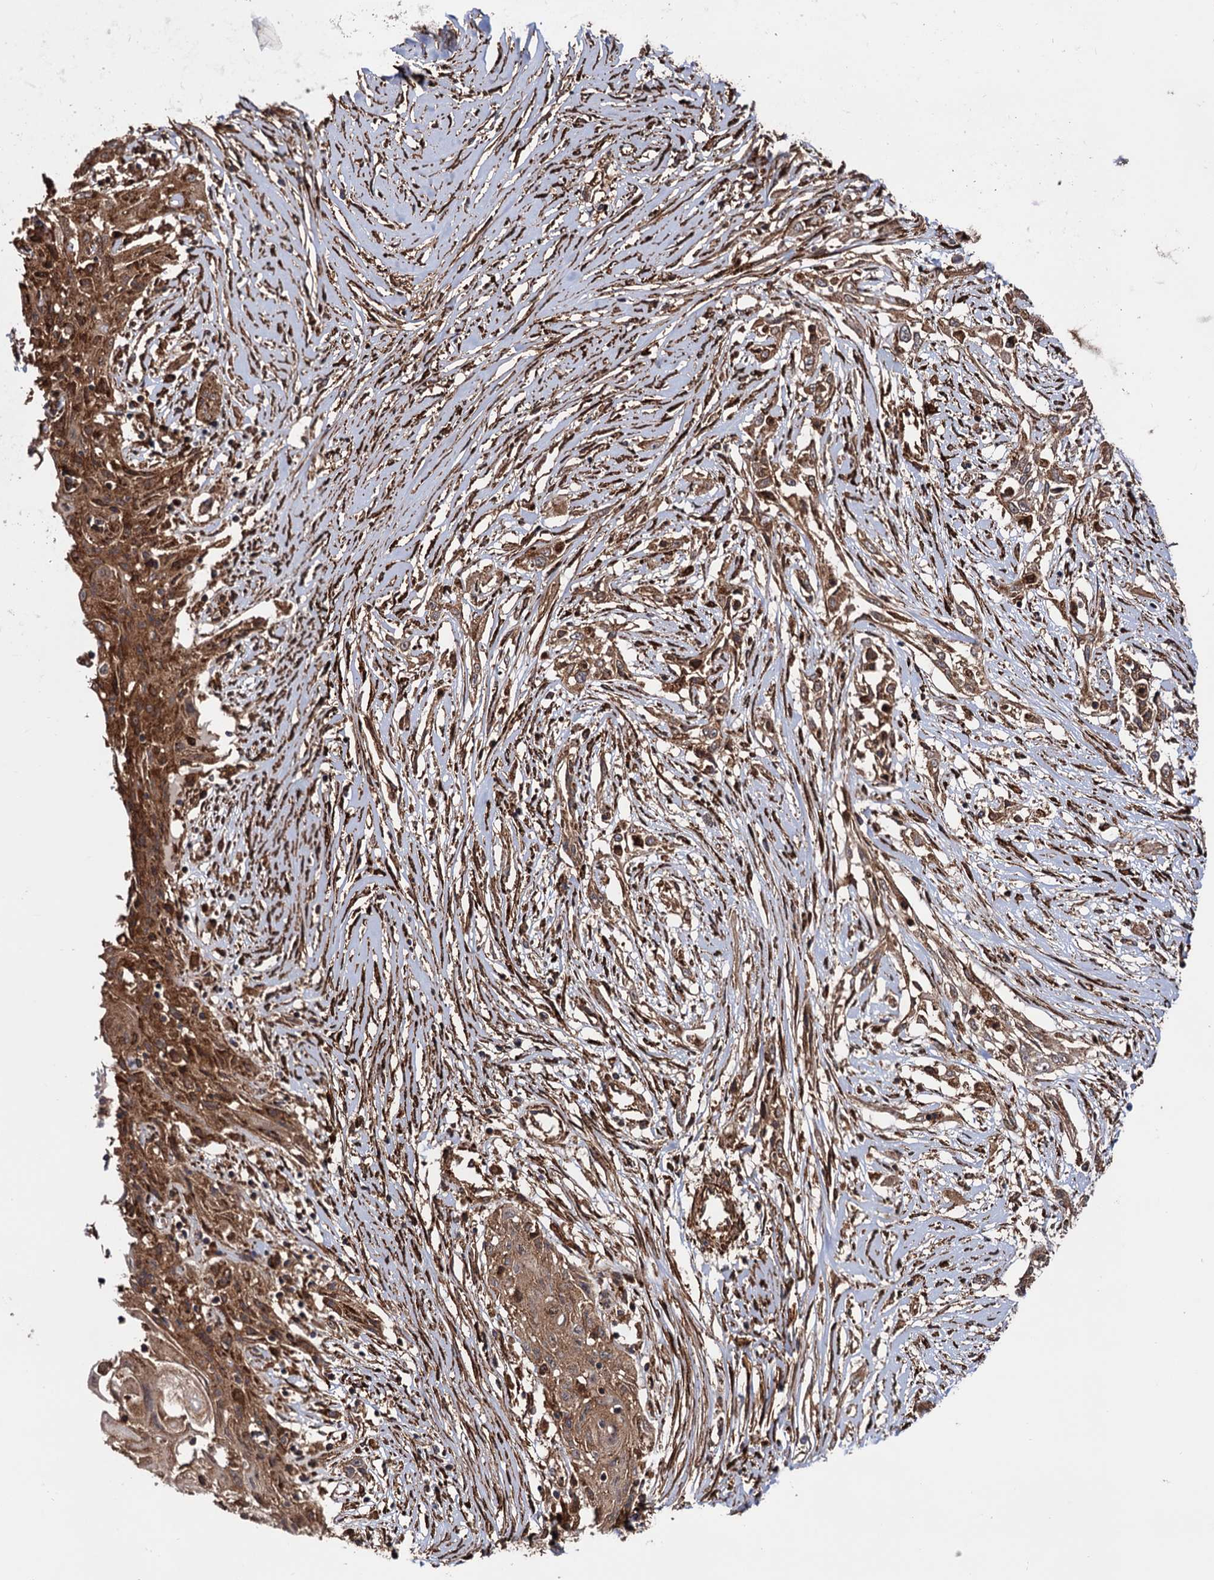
{"staining": {"intensity": "moderate", "quantity": ">75%", "location": "cytoplasmic/membranous"}, "tissue": "skin cancer", "cell_type": "Tumor cells", "image_type": "cancer", "snomed": [{"axis": "morphology", "description": "Squamous cell carcinoma, NOS"}, {"axis": "morphology", "description": "Squamous cell carcinoma, metastatic, NOS"}, {"axis": "topography", "description": "Skin"}, {"axis": "topography", "description": "Lymph node"}], "caption": "Skin cancer (squamous cell carcinoma) tissue exhibits moderate cytoplasmic/membranous staining in approximately >75% of tumor cells (DAB IHC, brown staining for protein, blue staining for nuclei).", "gene": "ATP8B4", "patient": {"sex": "male", "age": 75}}